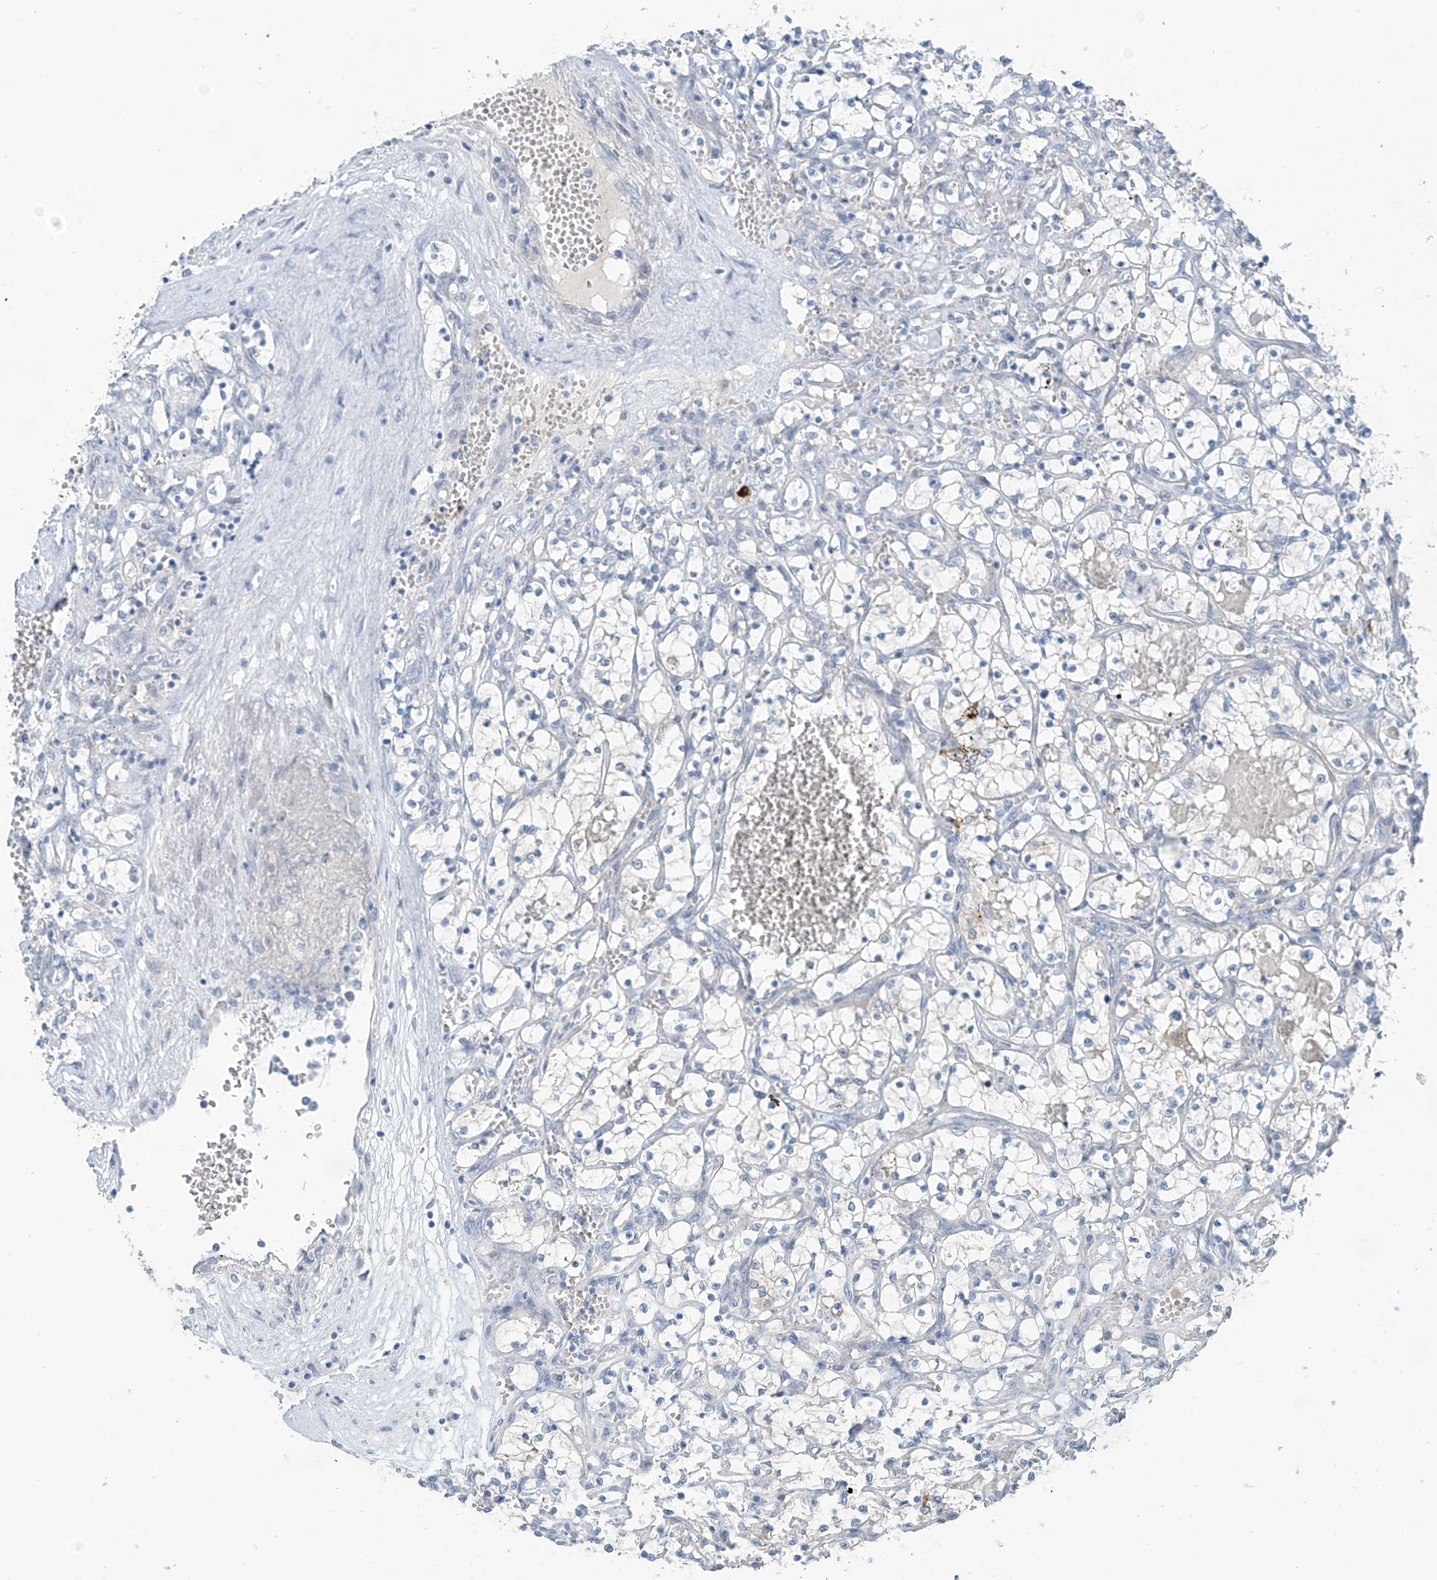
{"staining": {"intensity": "moderate", "quantity": "<25%", "location": "cytoplasmic/membranous"}, "tissue": "renal cancer", "cell_type": "Tumor cells", "image_type": "cancer", "snomed": [{"axis": "morphology", "description": "Adenocarcinoma, NOS"}, {"axis": "topography", "description": "Kidney"}], "caption": "This histopathology image shows immunohistochemistry (IHC) staining of human renal adenocarcinoma, with low moderate cytoplasmic/membranous positivity in about <25% of tumor cells.", "gene": "ZNF793", "patient": {"sex": "female", "age": 69}}